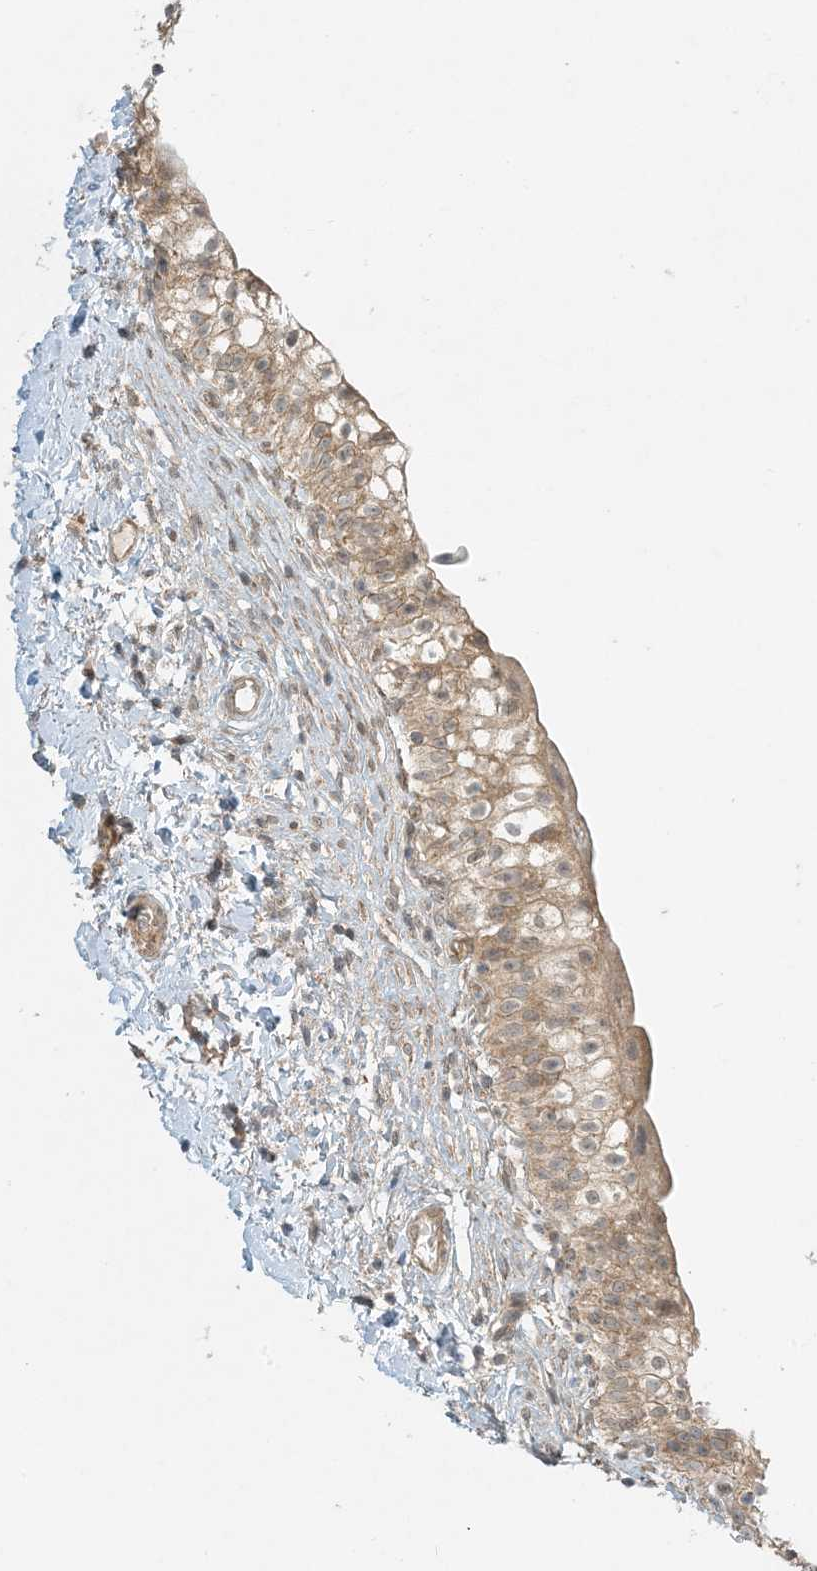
{"staining": {"intensity": "moderate", "quantity": ">75%", "location": "cytoplasmic/membranous"}, "tissue": "urinary bladder", "cell_type": "Urothelial cells", "image_type": "normal", "snomed": [{"axis": "morphology", "description": "Normal tissue, NOS"}, {"axis": "topography", "description": "Urinary bladder"}], "caption": "Urinary bladder was stained to show a protein in brown. There is medium levels of moderate cytoplasmic/membranous expression in about >75% of urothelial cells. Immunohistochemistry (ihc) stains the protein in brown and the nuclei are stained blue.", "gene": "MCOLN1", "patient": {"sex": "male", "age": 55}}